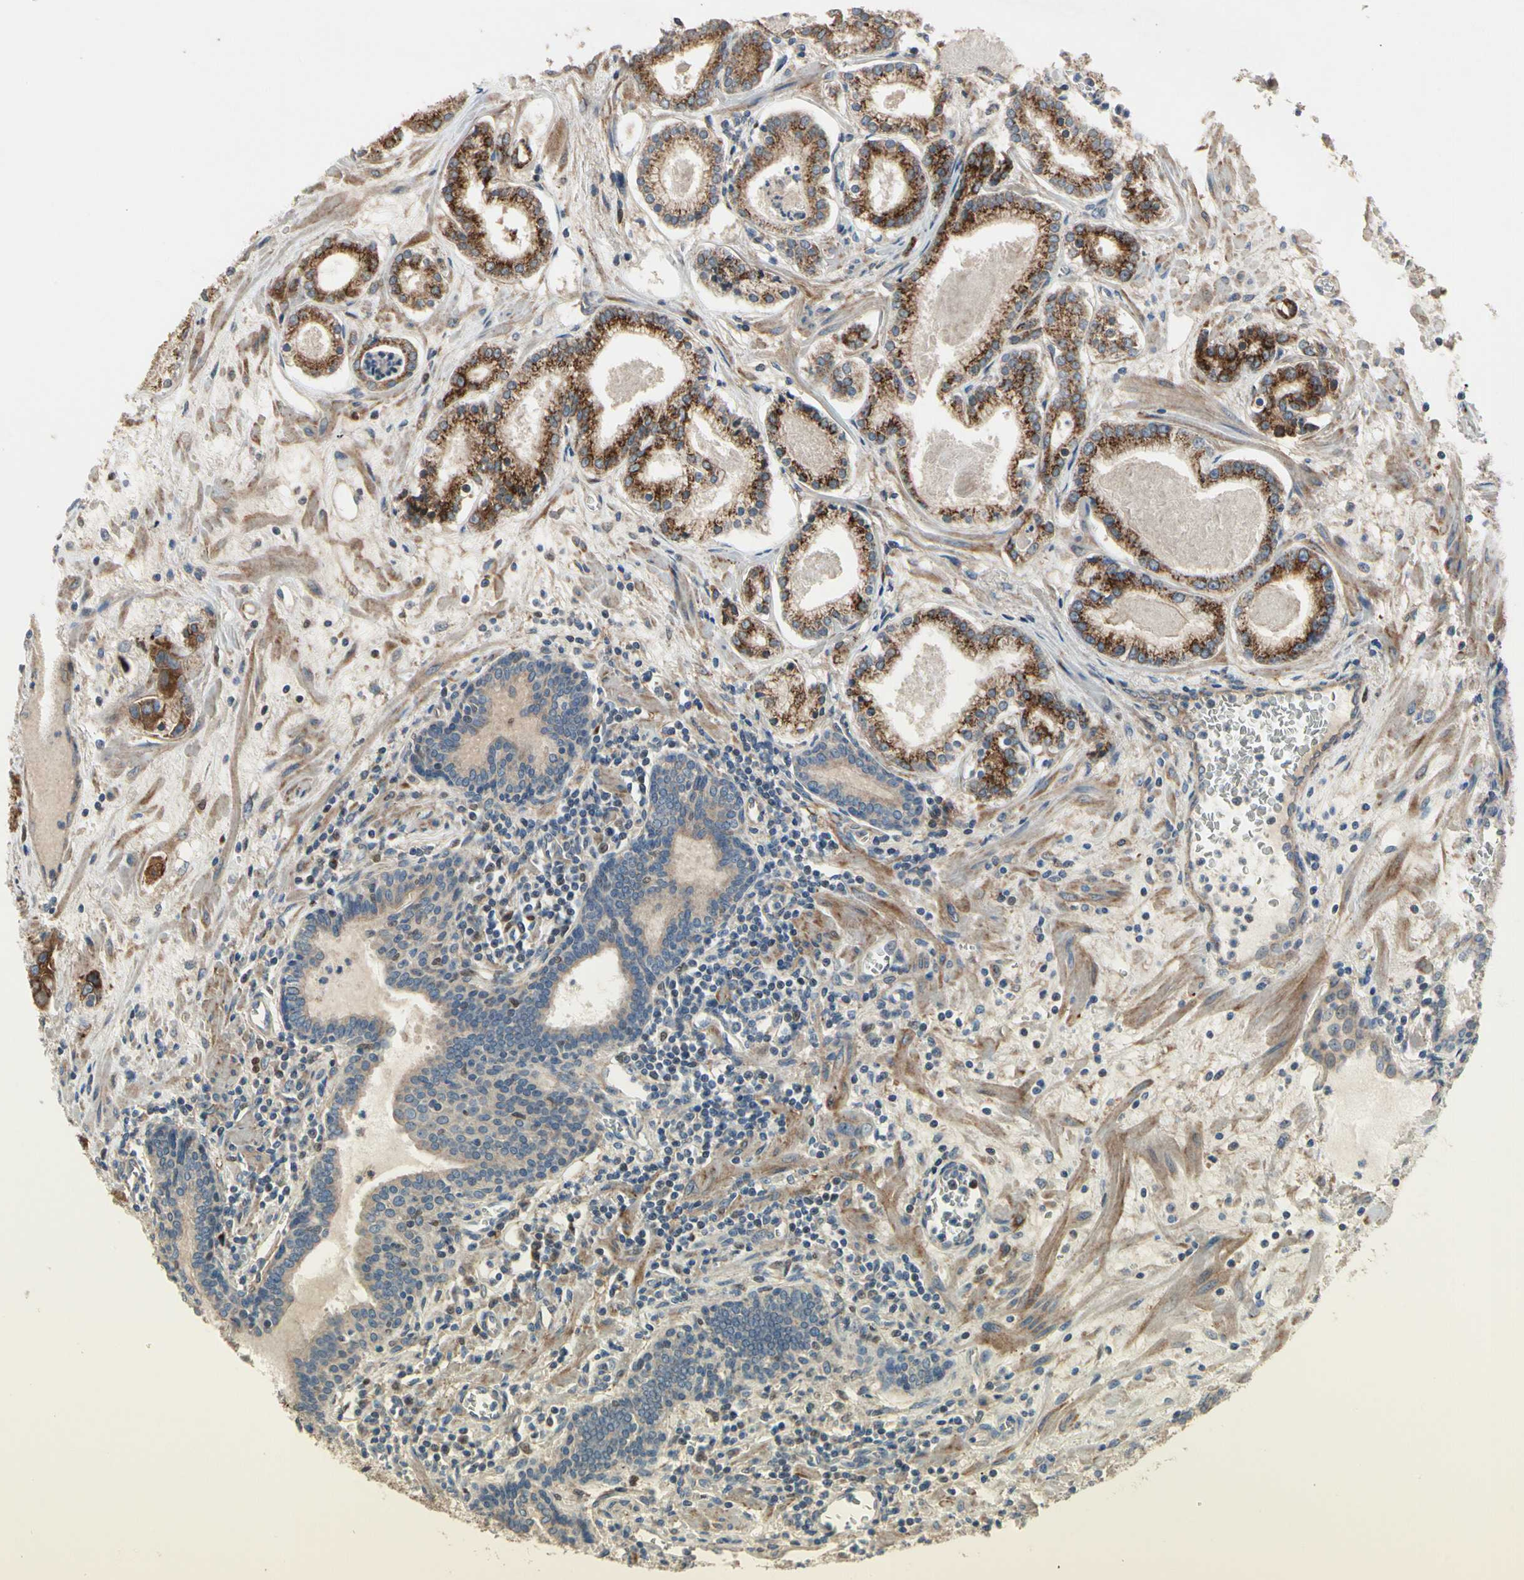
{"staining": {"intensity": "strong", "quantity": ">75%", "location": "cytoplasmic/membranous"}, "tissue": "prostate cancer", "cell_type": "Tumor cells", "image_type": "cancer", "snomed": [{"axis": "morphology", "description": "Adenocarcinoma, Low grade"}, {"axis": "topography", "description": "Prostate"}], "caption": "Approximately >75% of tumor cells in human prostate low-grade adenocarcinoma show strong cytoplasmic/membranous protein expression as visualized by brown immunohistochemical staining.", "gene": "CGREF1", "patient": {"sex": "male", "age": 59}}